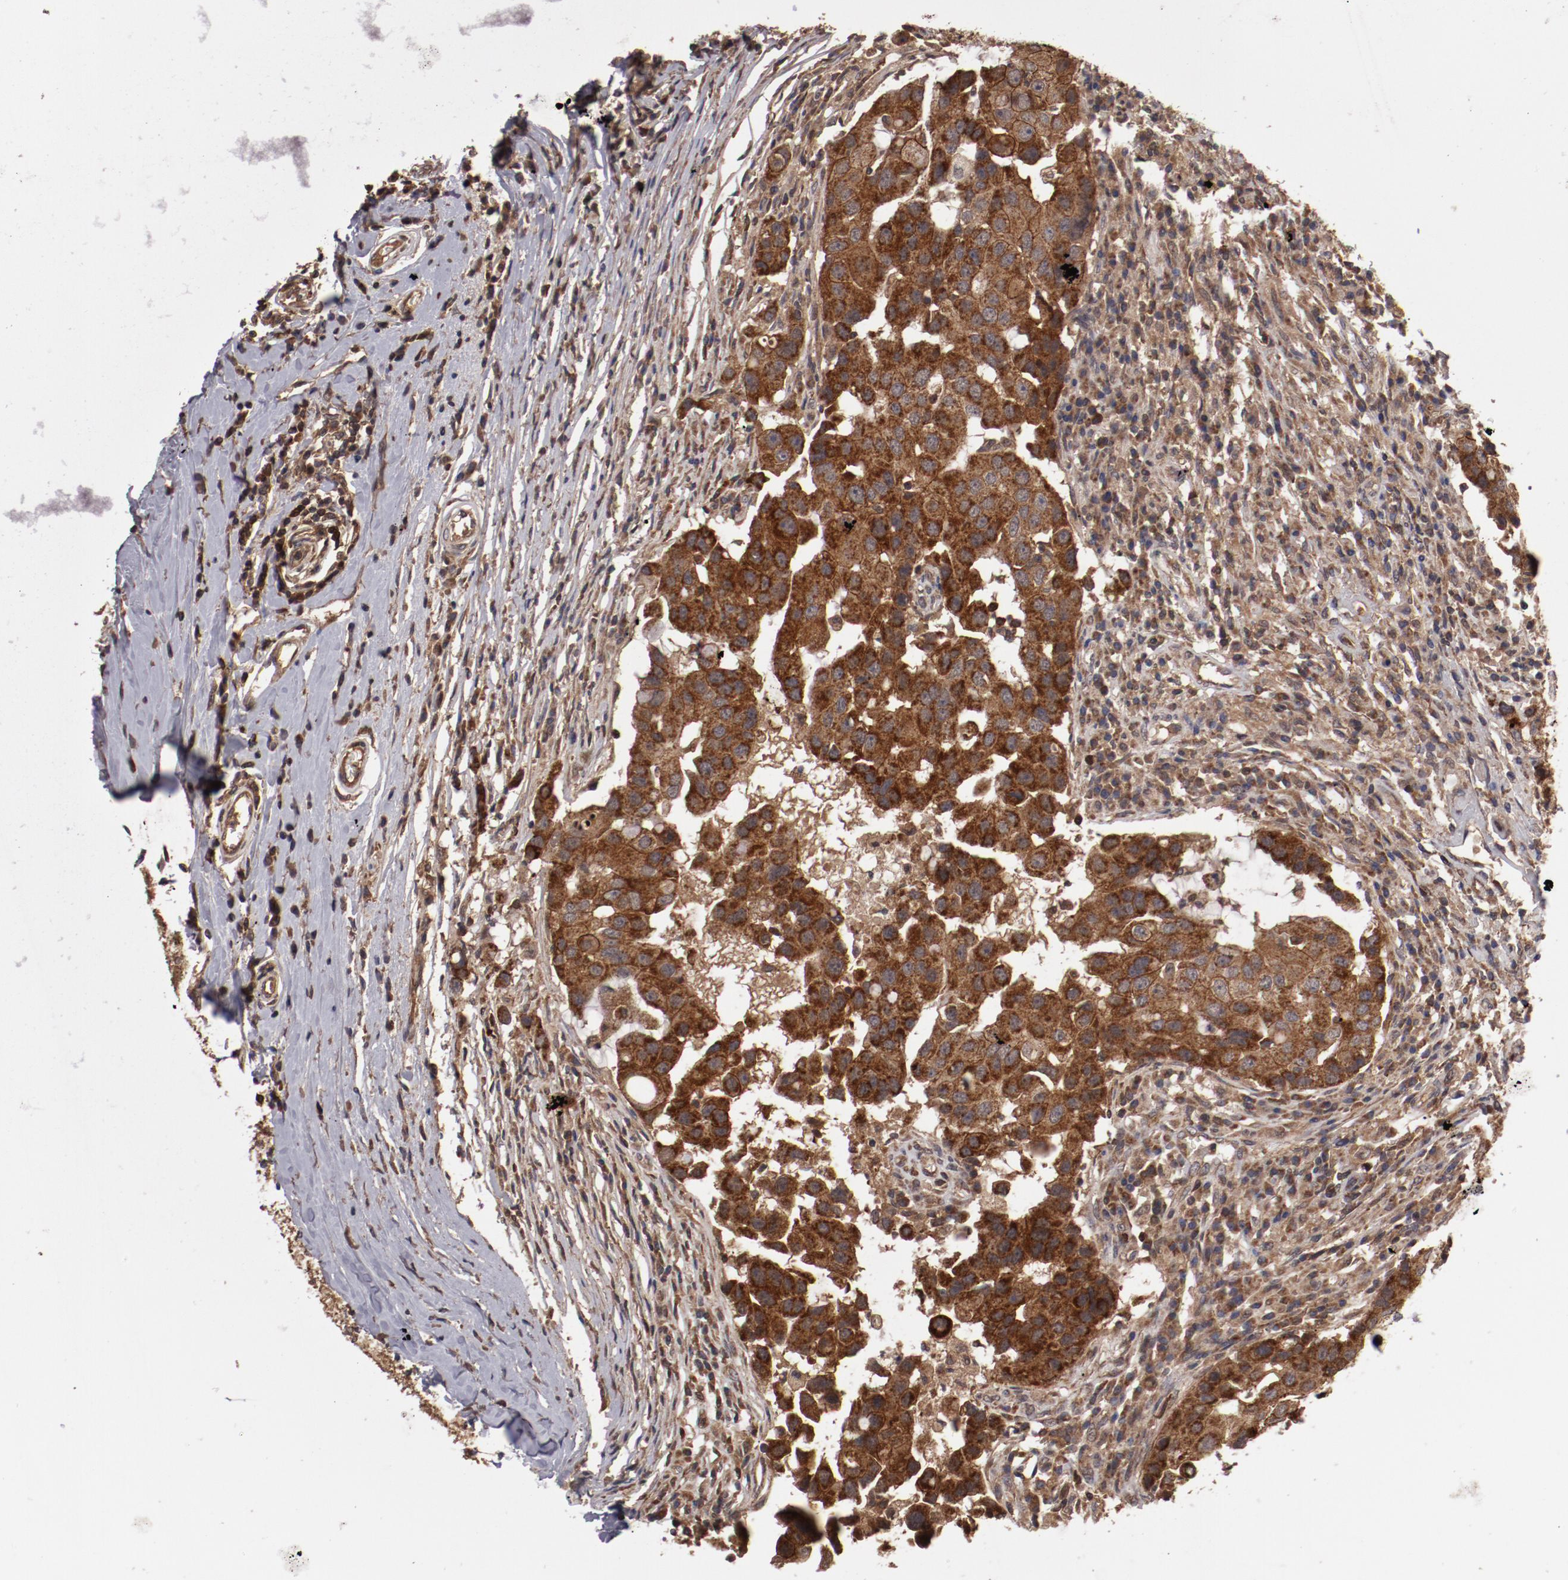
{"staining": {"intensity": "moderate", "quantity": ">75%", "location": "cytoplasmic/membranous"}, "tissue": "breast cancer", "cell_type": "Tumor cells", "image_type": "cancer", "snomed": [{"axis": "morphology", "description": "Duct carcinoma"}, {"axis": "topography", "description": "Breast"}], "caption": "Moderate cytoplasmic/membranous staining is appreciated in approximately >75% of tumor cells in breast cancer.", "gene": "RPS6KA6", "patient": {"sex": "female", "age": 27}}